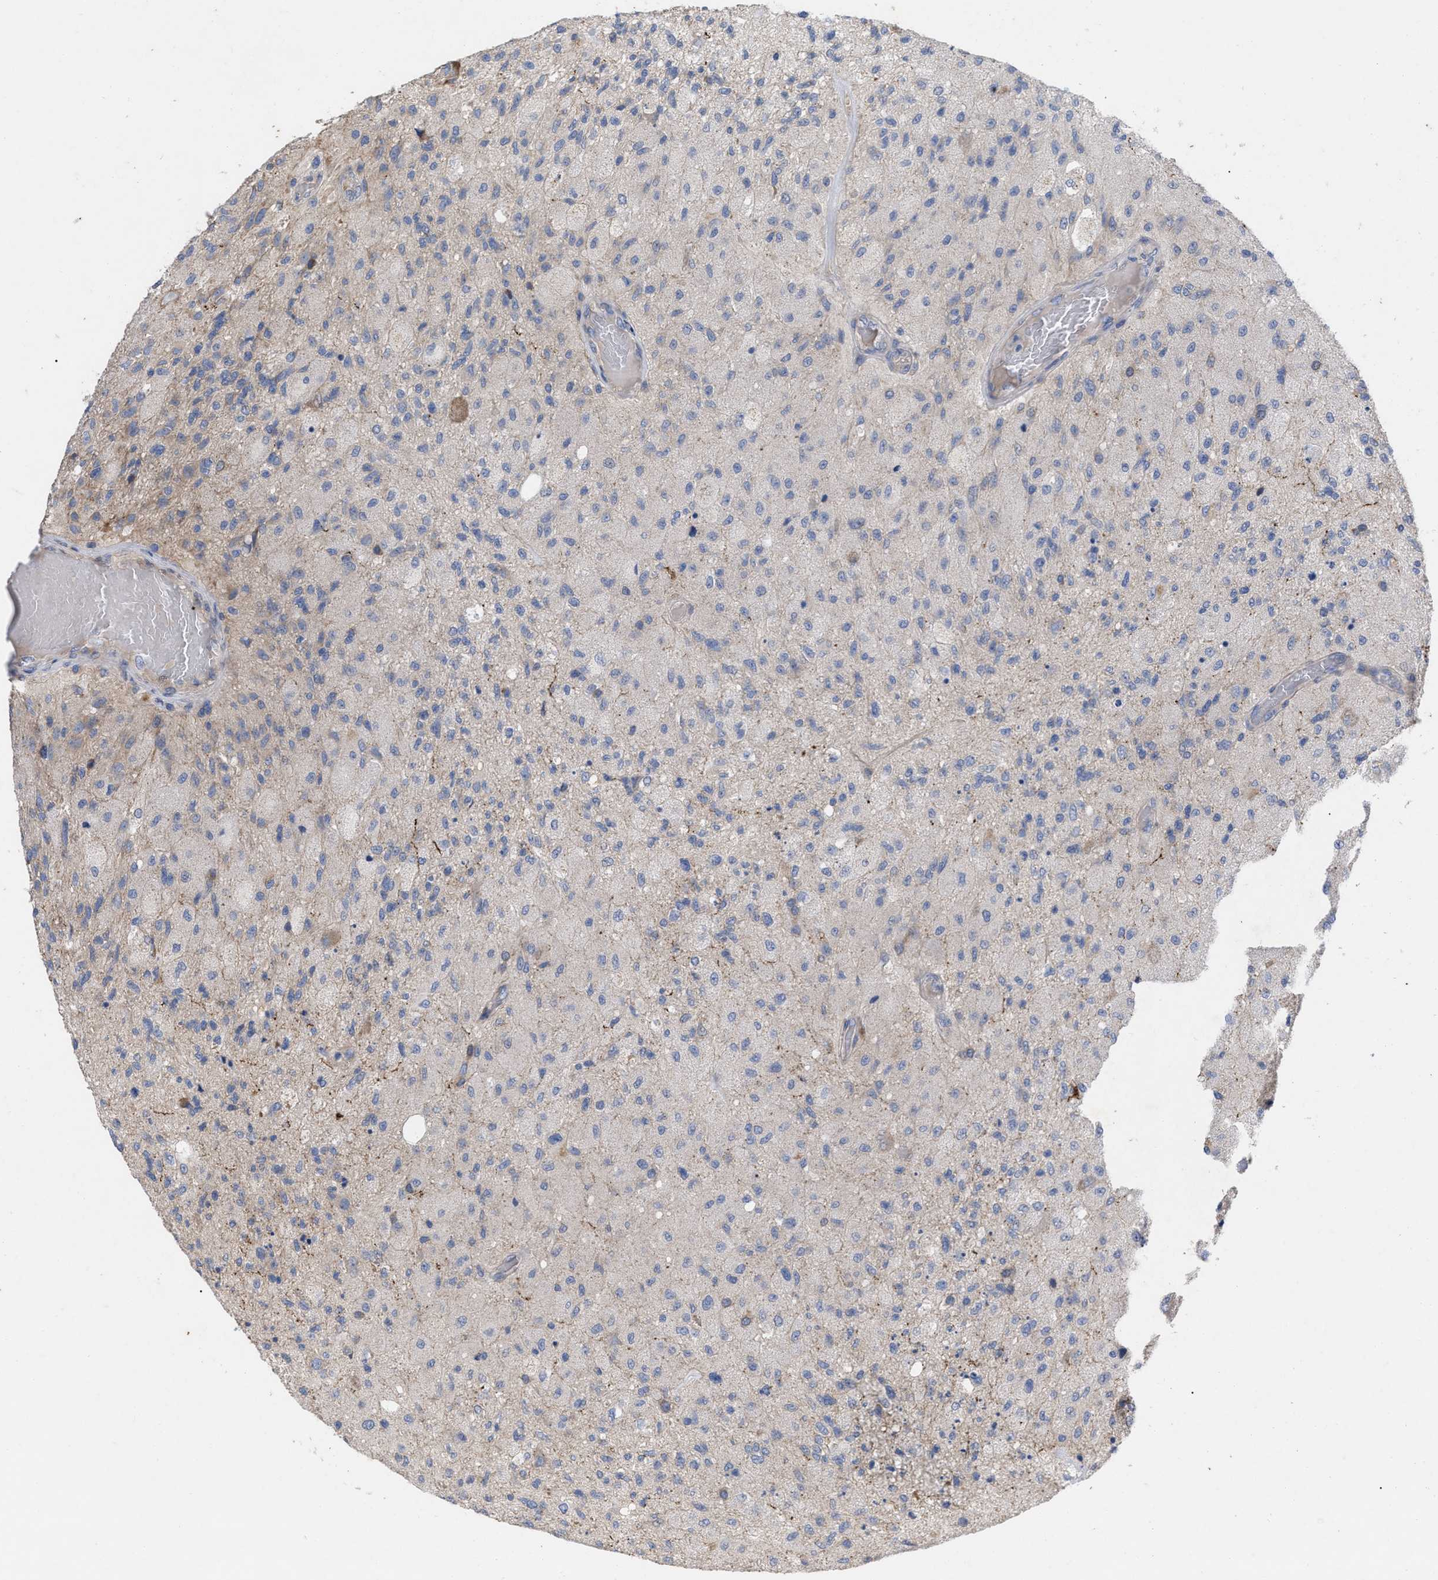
{"staining": {"intensity": "moderate", "quantity": "<25%", "location": "cytoplasmic/membranous"}, "tissue": "glioma", "cell_type": "Tumor cells", "image_type": "cancer", "snomed": [{"axis": "morphology", "description": "Normal tissue, NOS"}, {"axis": "morphology", "description": "Glioma, malignant, High grade"}, {"axis": "topography", "description": "Cerebral cortex"}], "caption": "The micrograph reveals a brown stain indicating the presence of a protein in the cytoplasmic/membranous of tumor cells in malignant high-grade glioma.", "gene": "VIP", "patient": {"sex": "male", "age": 77}}